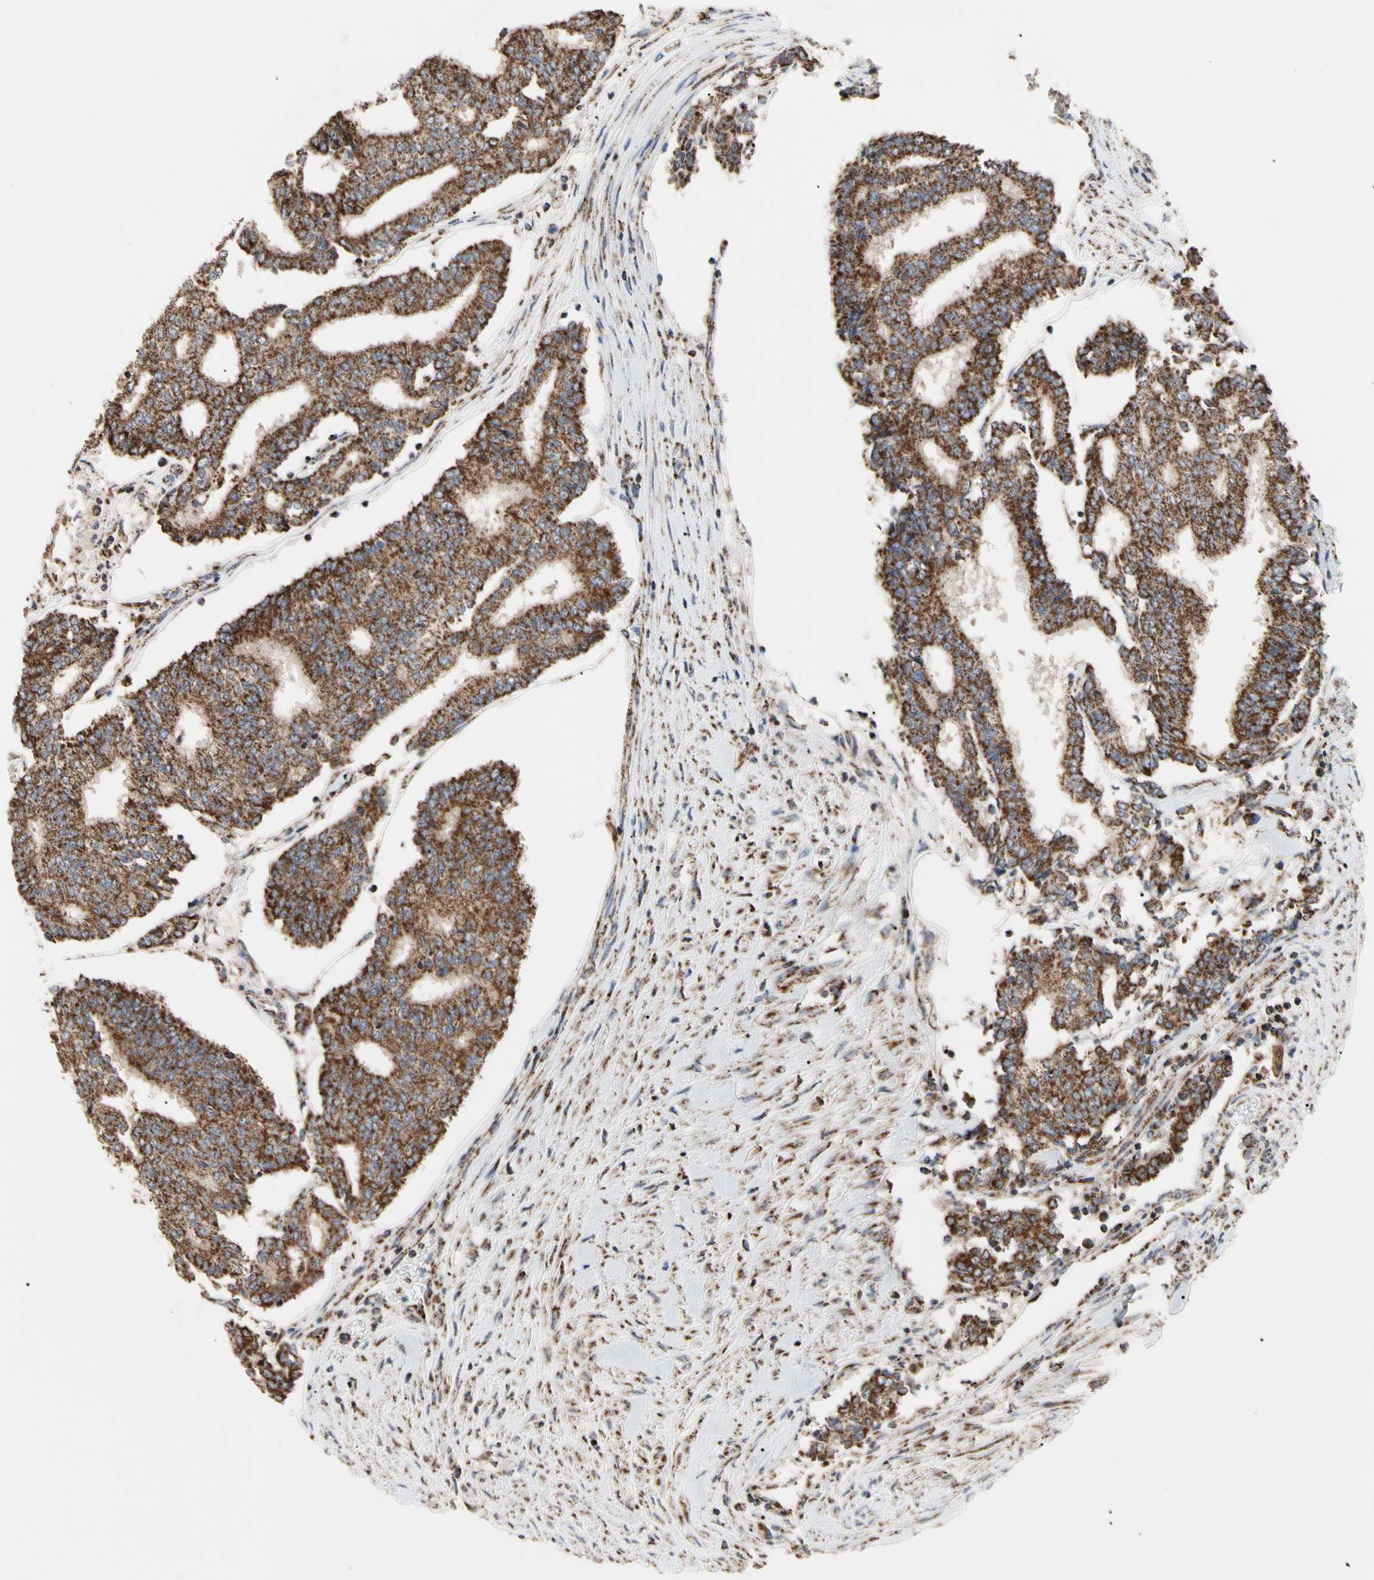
{"staining": {"intensity": "strong", "quantity": ">75%", "location": "cytoplasmic/membranous"}, "tissue": "prostate cancer", "cell_type": "Tumor cells", "image_type": "cancer", "snomed": [{"axis": "morphology", "description": "Adenocarcinoma, High grade"}, {"axis": "topography", "description": "Prostate"}], "caption": "Approximately >75% of tumor cells in prostate cancer display strong cytoplasmic/membranous protein expression as visualized by brown immunohistochemical staining.", "gene": "FAM110B", "patient": {"sex": "male", "age": 55}}